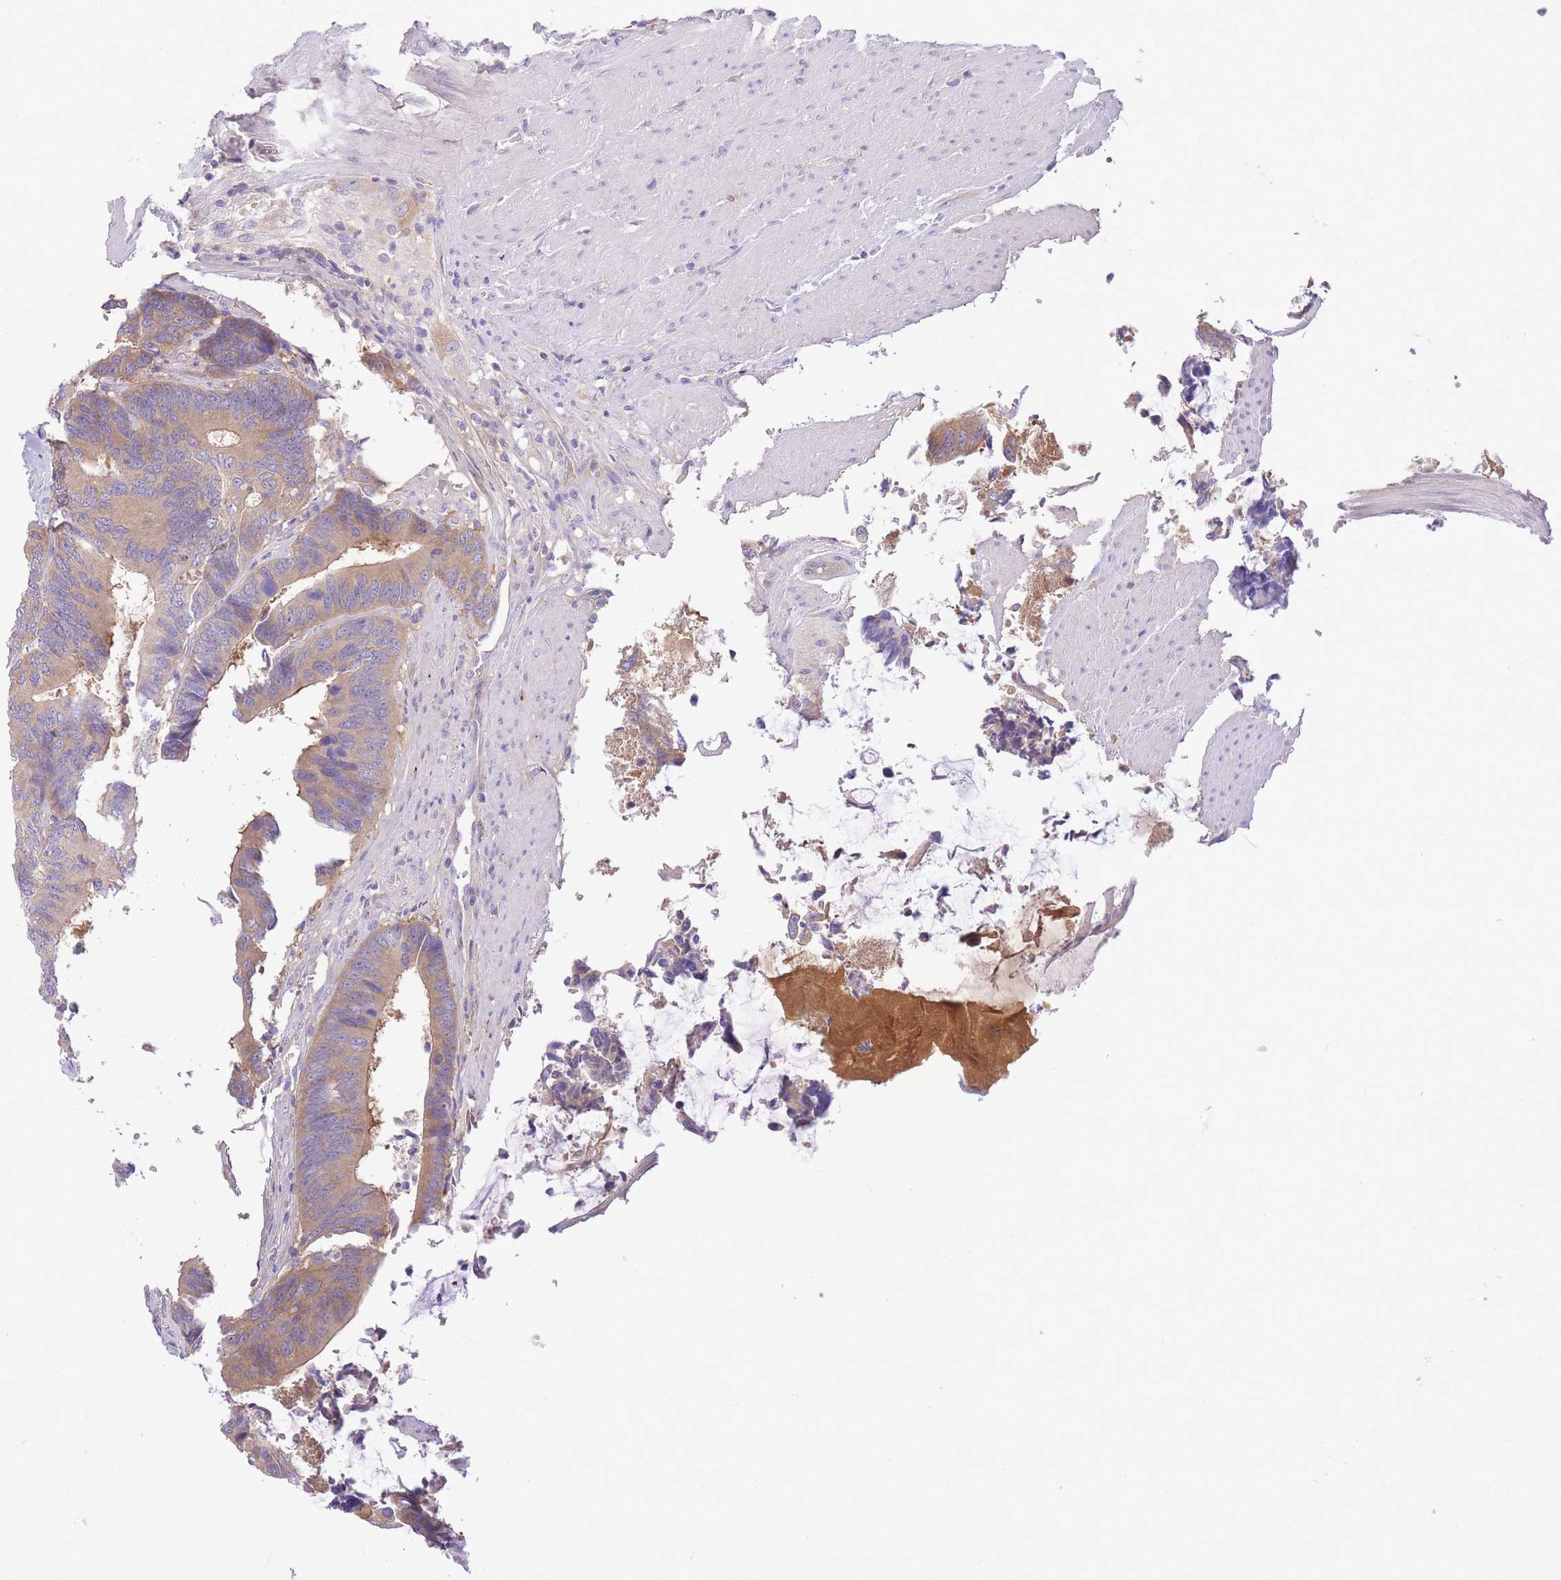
{"staining": {"intensity": "weak", "quantity": ">75%", "location": "cytoplasmic/membranous"}, "tissue": "colorectal cancer", "cell_type": "Tumor cells", "image_type": "cancer", "snomed": [{"axis": "morphology", "description": "Adenocarcinoma, NOS"}, {"axis": "topography", "description": "Colon"}], "caption": "Protein analysis of adenocarcinoma (colorectal) tissue displays weak cytoplasmic/membranous staining in about >75% of tumor cells.", "gene": "LIPH", "patient": {"sex": "male", "age": 87}}